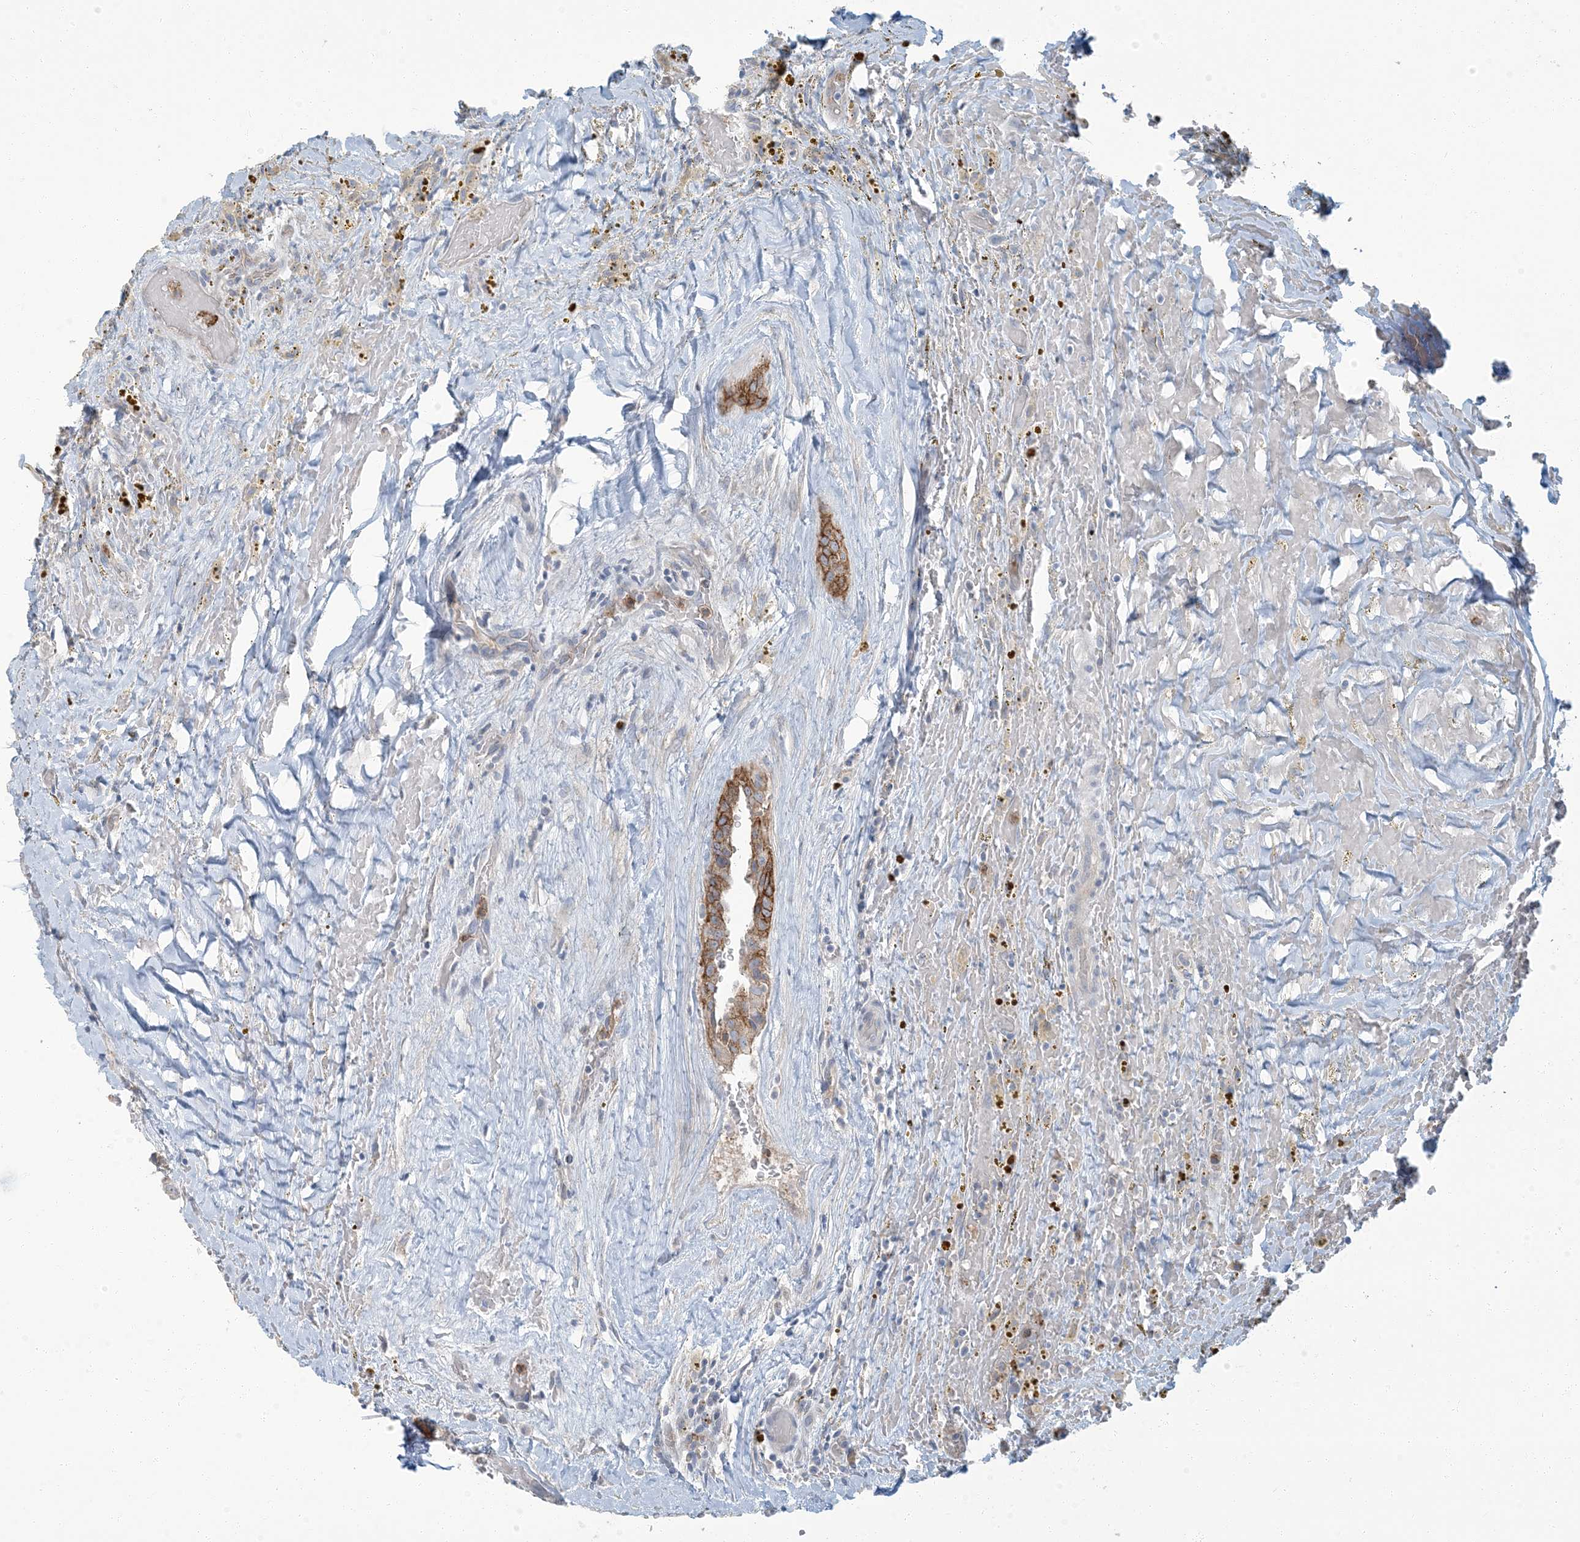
{"staining": {"intensity": "strong", "quantity": "25%-75%", "location": "cytoplasmic/membranous"}, "tissue": "thyroid cancer", "cell_type": "Tumor cells", "image_type": "cancer", "snomed": [{"axis": "morphology", "description": "Papillary adenocarcinoma, NOS"}, {"axis": "topography", "description": "Thyroid gland"}], "caption": "Brown immunohistochemical staining in human papillary adenocarcinoma (thyroid) displays strong cytoplasmic/membranous expression in approximately 25%-75% of tumor cells.", "gene": "EPHA4", "patient": {"sex": "male", "age": 77}}